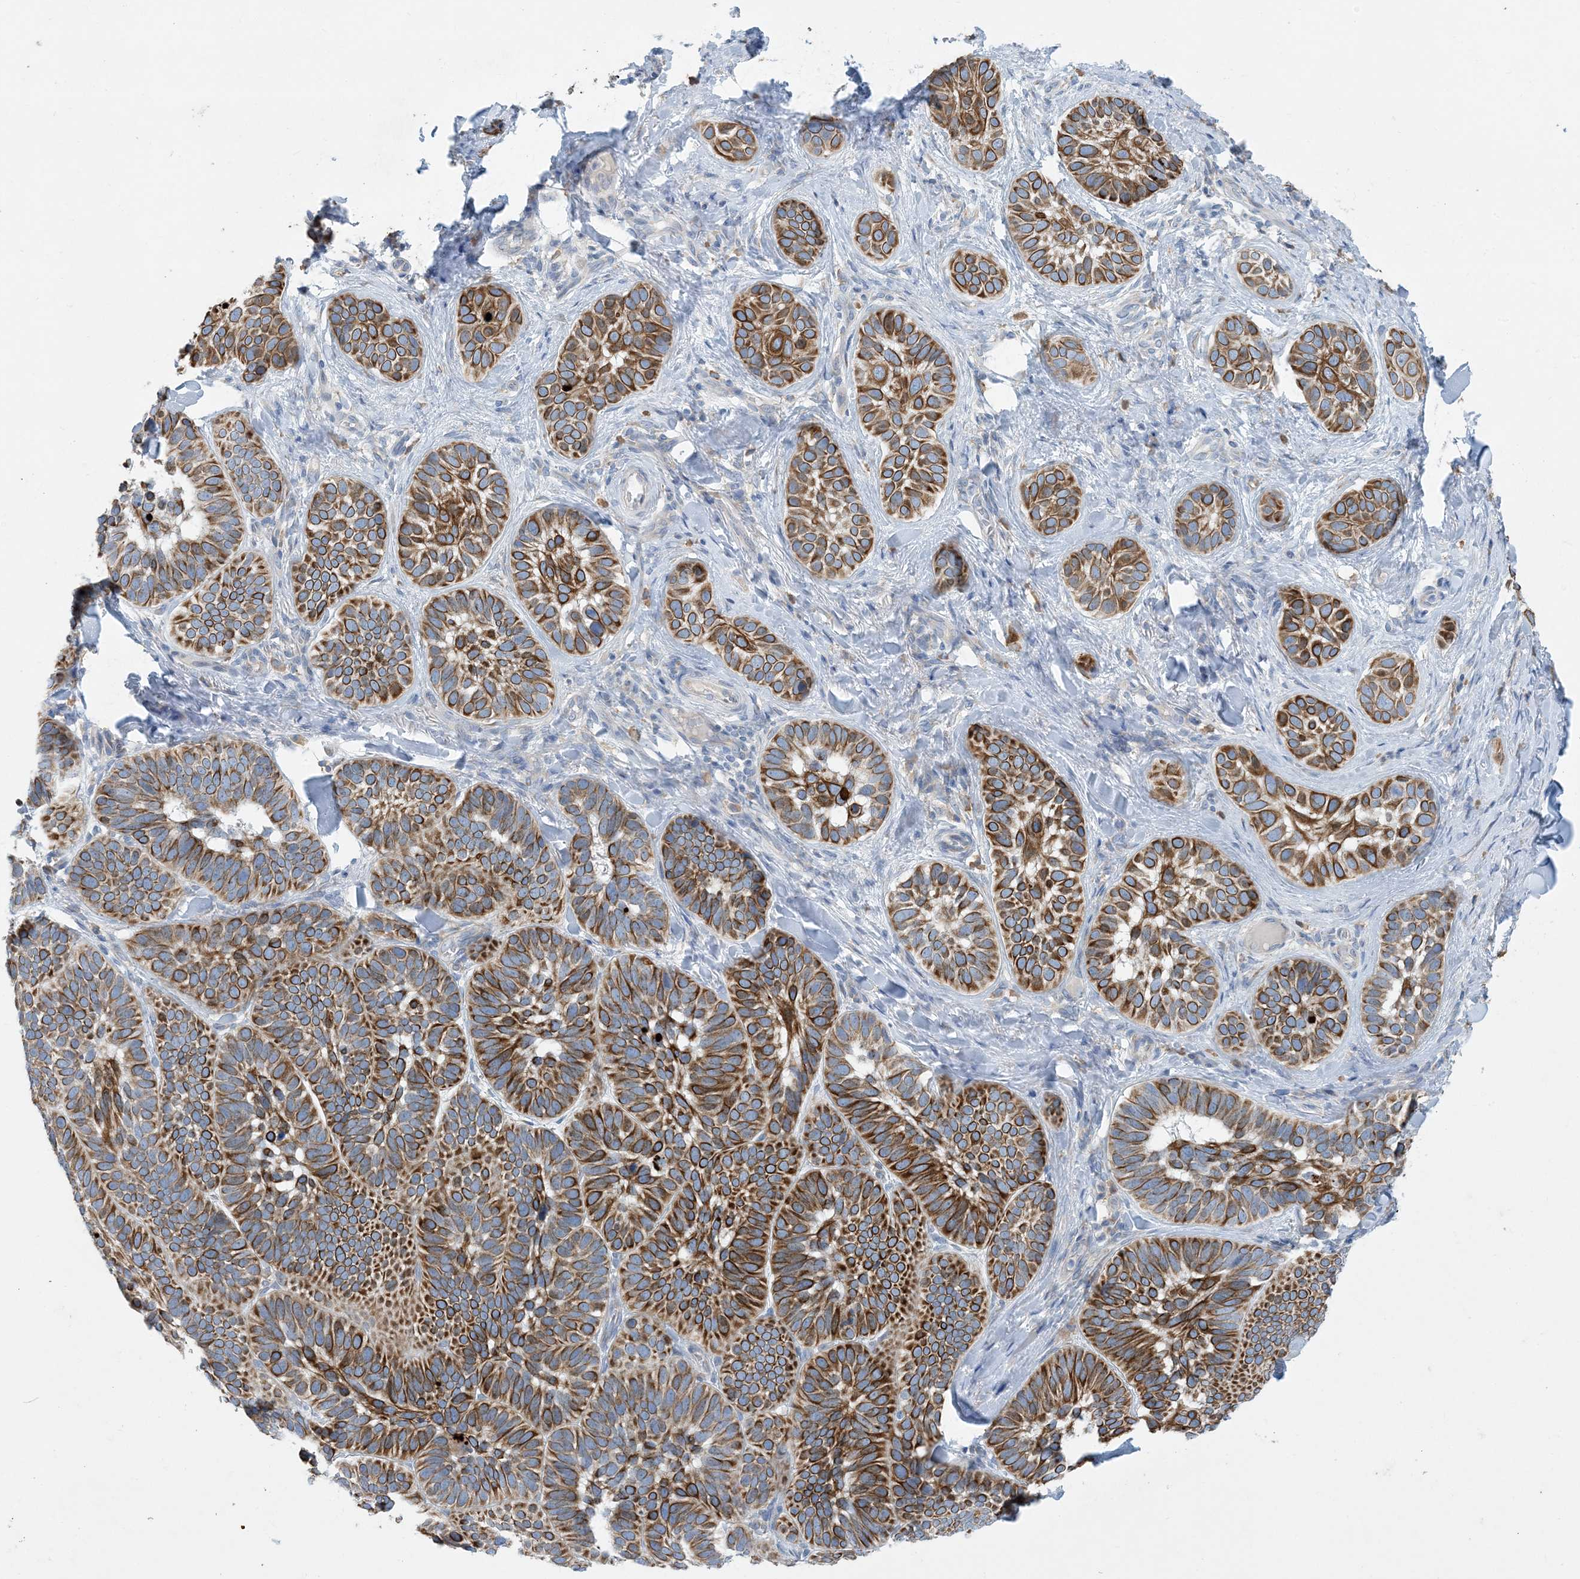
{"staining": {"intensity": "strong", "quantity": ">75%", "location": "cytoplasmic/membranous"}, "tissue": "skin cancer", "cell_type": "Tumor cells", "image_type": "cancer", "snomed": [{"axis": "morphology", "description": "Basal cell carcinoma"}, {"axis": "topography", "description": "Skin"}], "caption": "Protein analysis of skin basal cell carcinoma tissue displays strong cytoplasmic/membranous positivity in approximately >75% of tumor cells. (DAB IHC, brown staining for protein, blue staining for nuclei).", "gene": "ZCCHC18", "patient": {"sex": "male", "age": 62}}